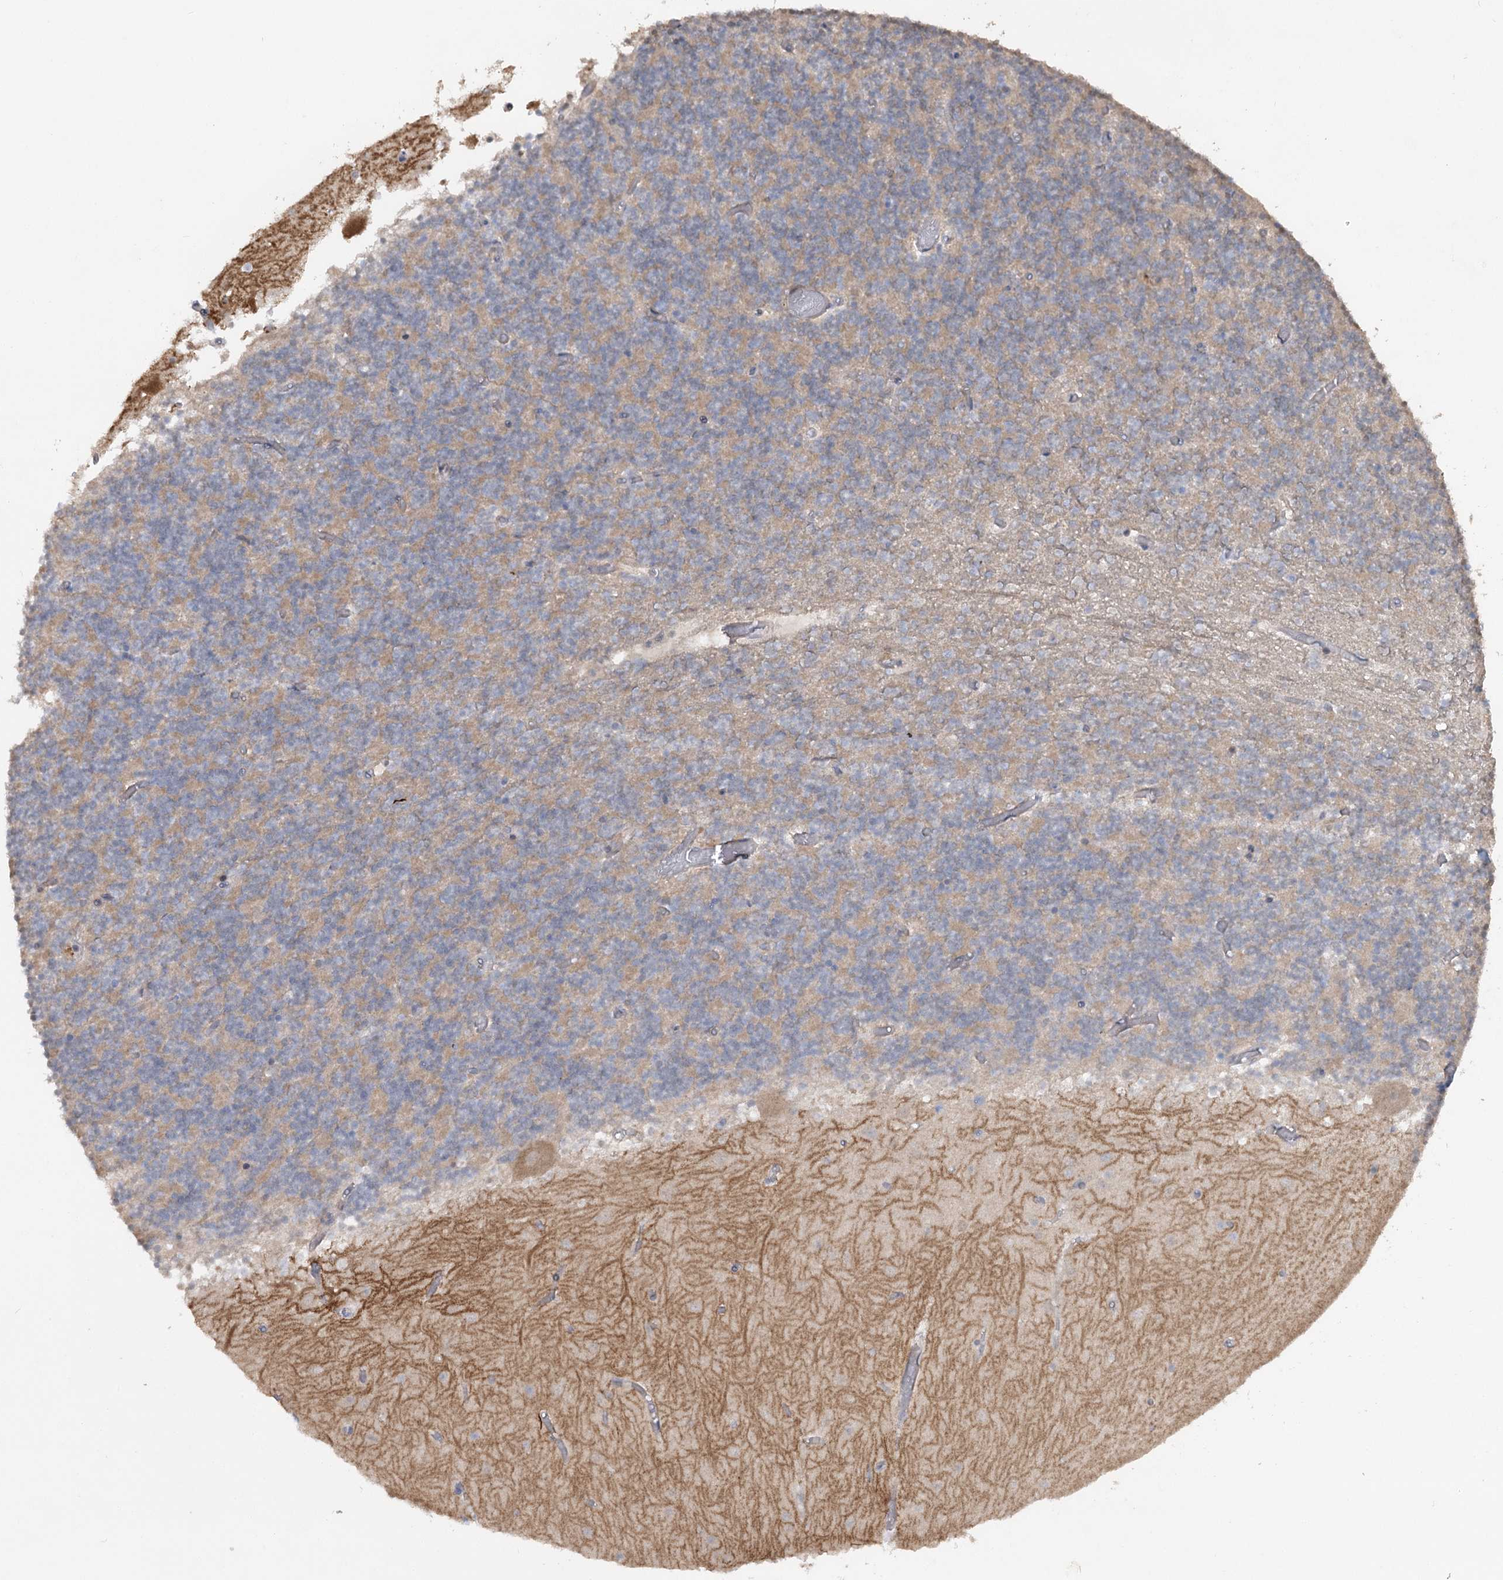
{"staining": {"intensity": "weak", "quantity": "25%-75%", "location": "cytoplasmic/membranous"}, "tissue": "cerebellum", "cell_type": "Cells in granular layer", "image_type": "normal", "snomed": [{"axis": "morphology", "description": "Normal tissue, NOS"}, {"axis": "topography", "description": "Cerebellum"}], "caption": "Unremarkable cerebellum reveals weak cytoplasmic/membranous positivity in about 25%-75% of cells in granular layer (brown staining indicates protein expression, while blue staining denotes nuclei)..", "gene": "TRAF3IP1", "patient": {"sex": "female", "age": 28}}